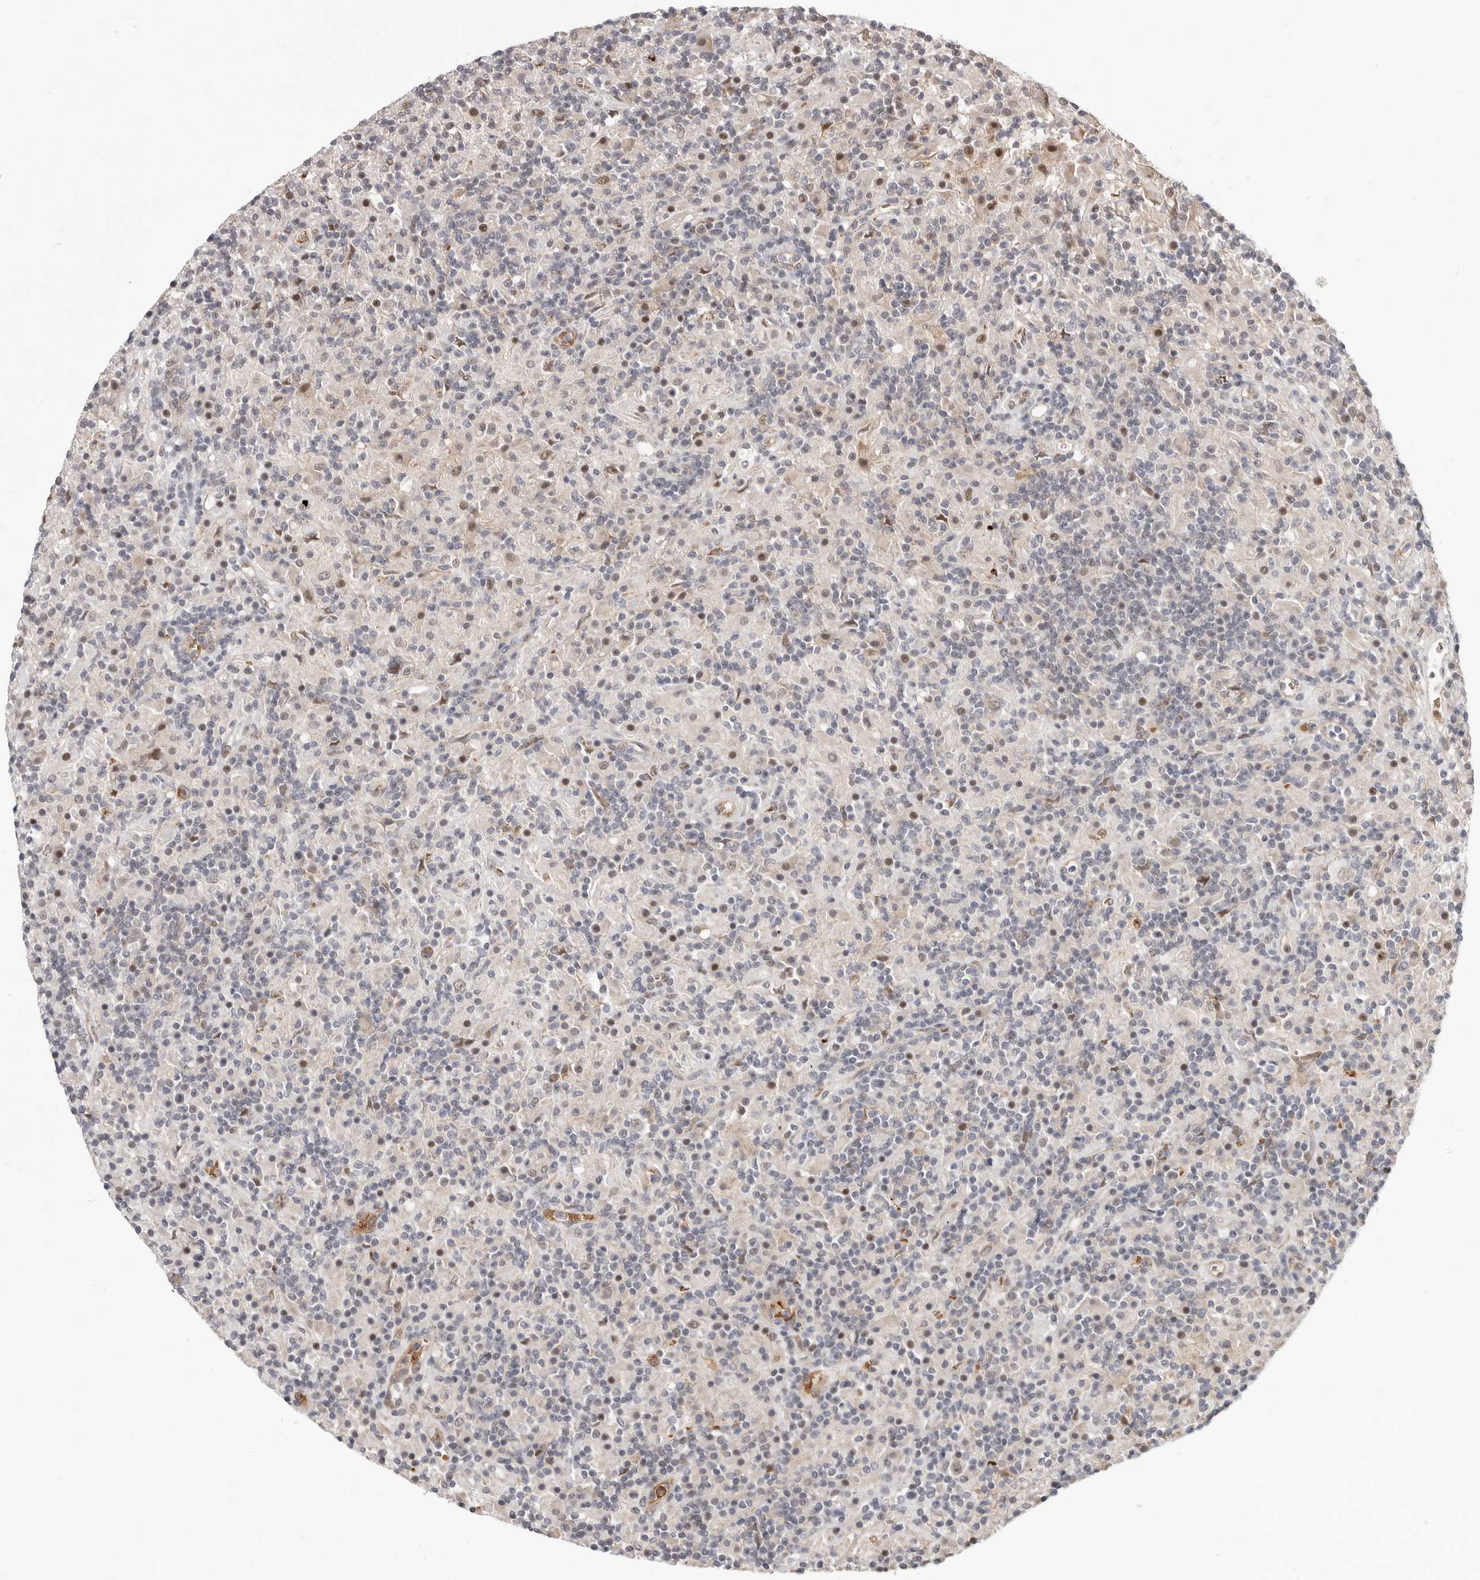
{"staining": {"intensity": "moderate", "quantity": "<25%", "location": "cytoplasmic/membranous"}, "tissue": "lymphoma", "cell_type": "Tumor cells", "image_type": "cancer", "snomed": [{"axis": "morphology", "description": "Hodgkin's disease, NOS"}, {"axis": "topography", "description": "Lymph node"}], "caption": "Lymphoma tissue exhibits moderate cytoplasmic/membranous positivity in about <25% of tumor cells, visualized by immunohistochemistry. The protein of interest is shown in brown color, while the nuclei are stained blue.", "gene": "NCOA3", "patient": {"sex": "male", "age": 70}}